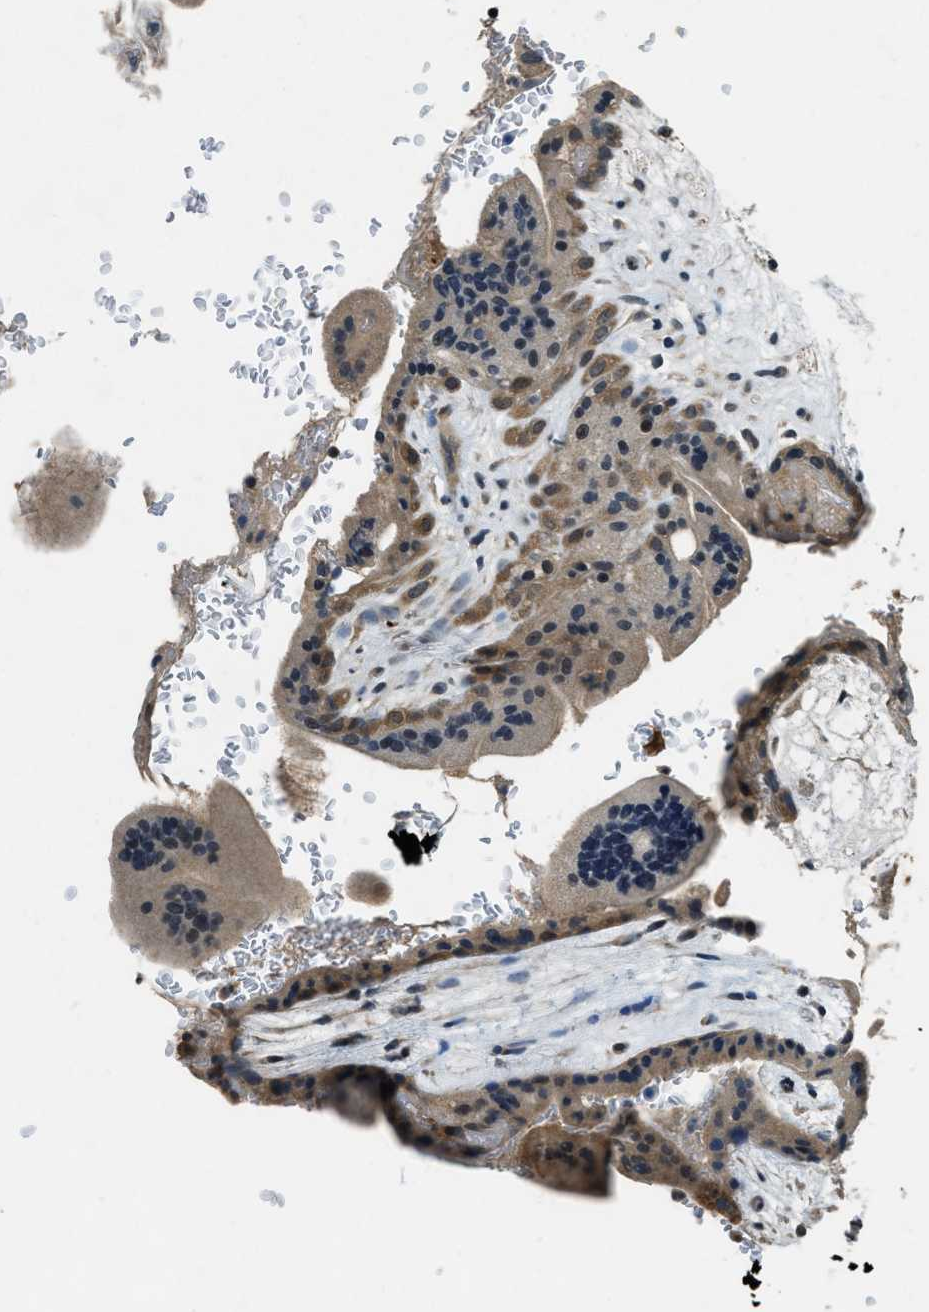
{"staining": {"intensity": "moderate", "quantity": ">75%", "location": "cytoplasmic/membranous"}, "tissue": "placenta", "cell_type": "Decidual cells", "image_type": "normal", "snomed": [{"axis": "morphology", "description": "Normal tissue, NOS"}, {"axis": "topography", "description": "Placenta"}], "caption": "Immunohistochemistry histopathology image of unremarkable placenta stained for a protein (brown), which exhibits medium levels of moderate cytoplasmic/membranous positivity in about >75% of decidual cells.", "gene": "DUSP6", "patient": {"sex": "female", "age": 35}}